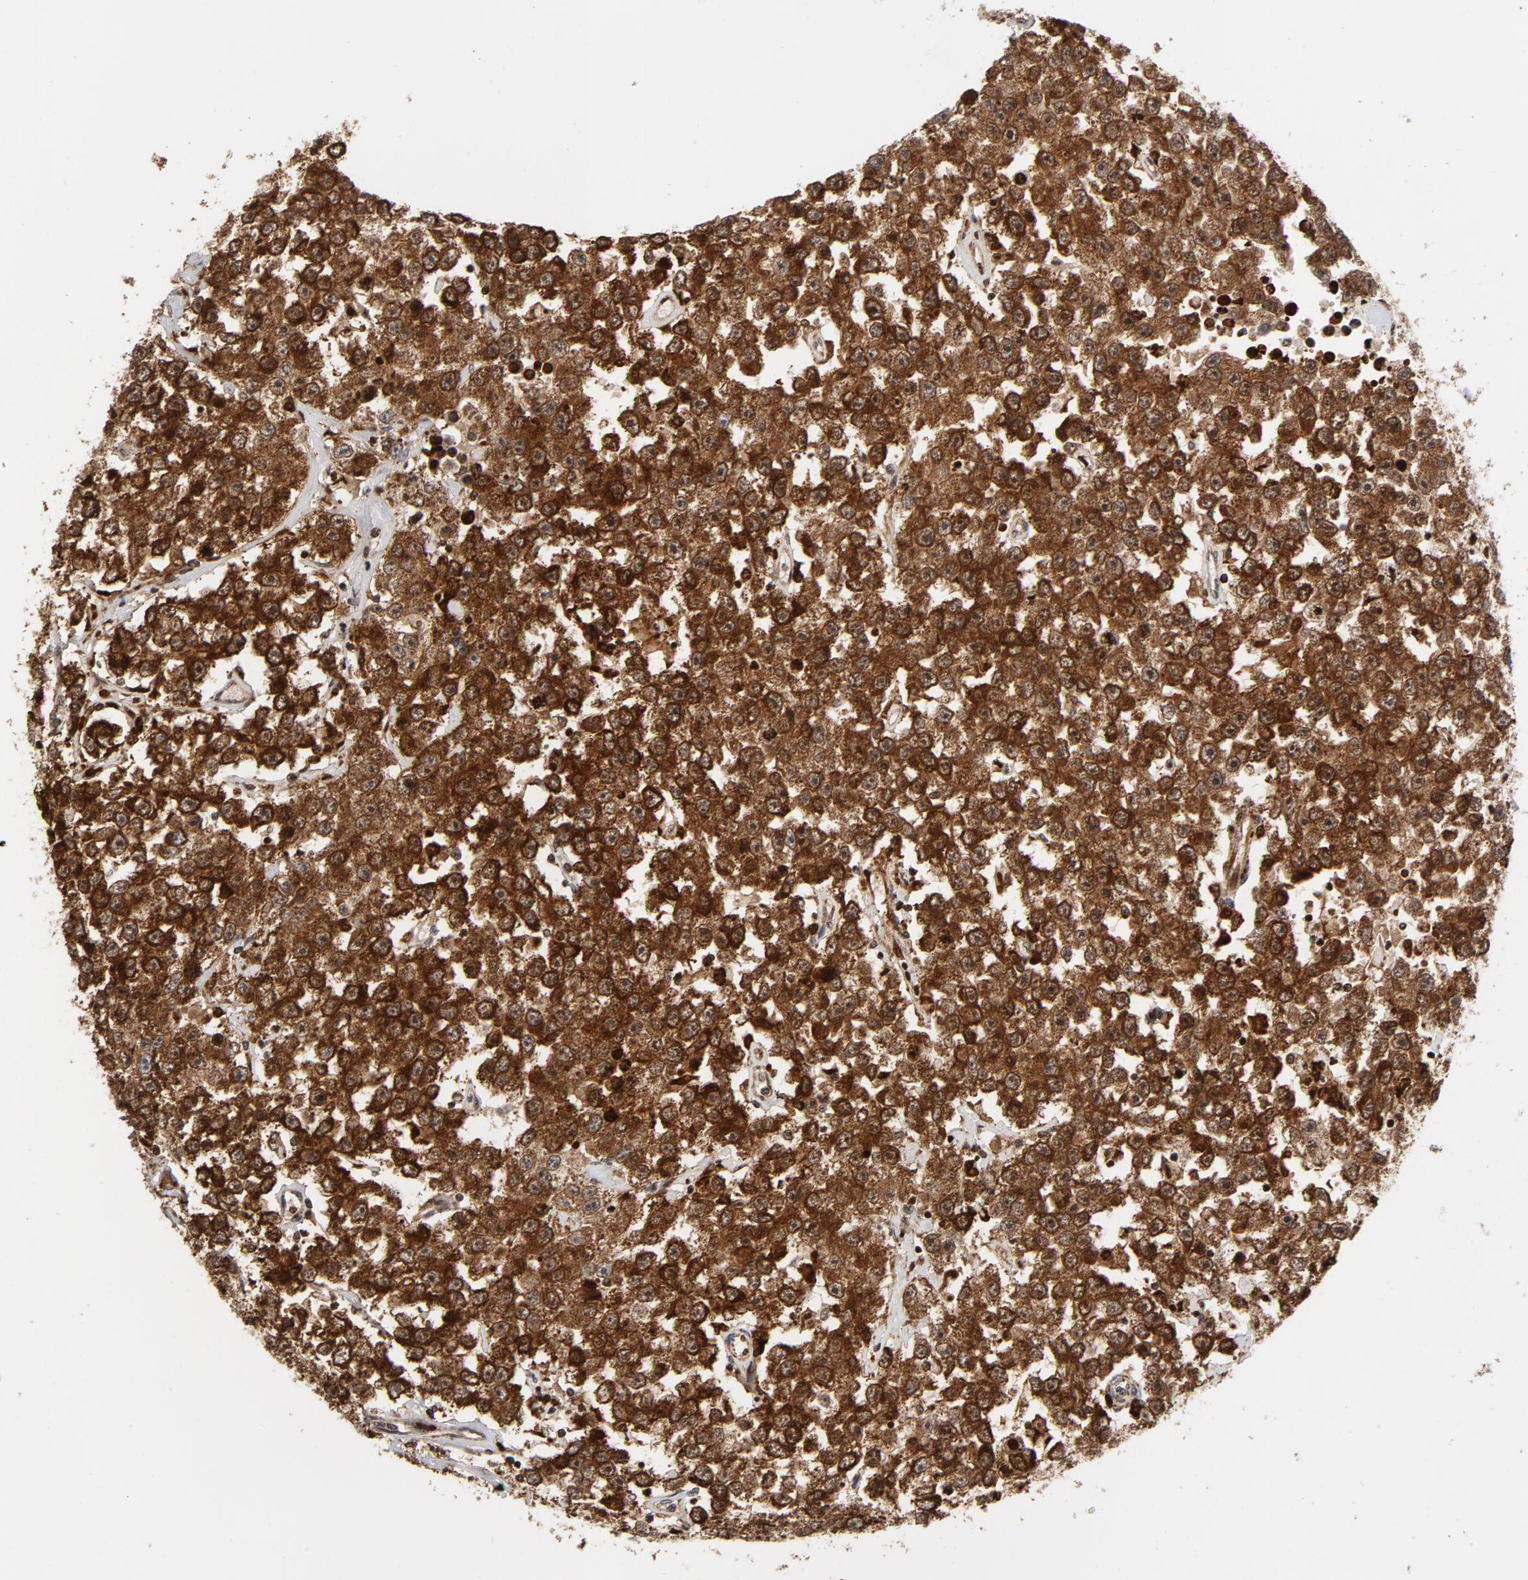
{"staining": {"intensity": "strong", "quantity": ">75%", "location": "cytoplasmic/membranous"}, "tissue": "testis cancer", "cell_type": "Tumor cells", "image_type": "cancer", "snomed": [{"axis": "morphology", "description": "Seminoma, NOS"}, {"axis": "topography", "description": "Testis"}], "caption": "High-magnification brightfield microscopy of testis cancer (seminoma) stained with DAB (brown) and counterstained with hematoxylin (blue). tumor cells exhibit strong cytoplasmic/membranous expression is seen in approximately>75% of cells.", "gene": "CYCS", "patient": {"sex": "male", "age": 52}}